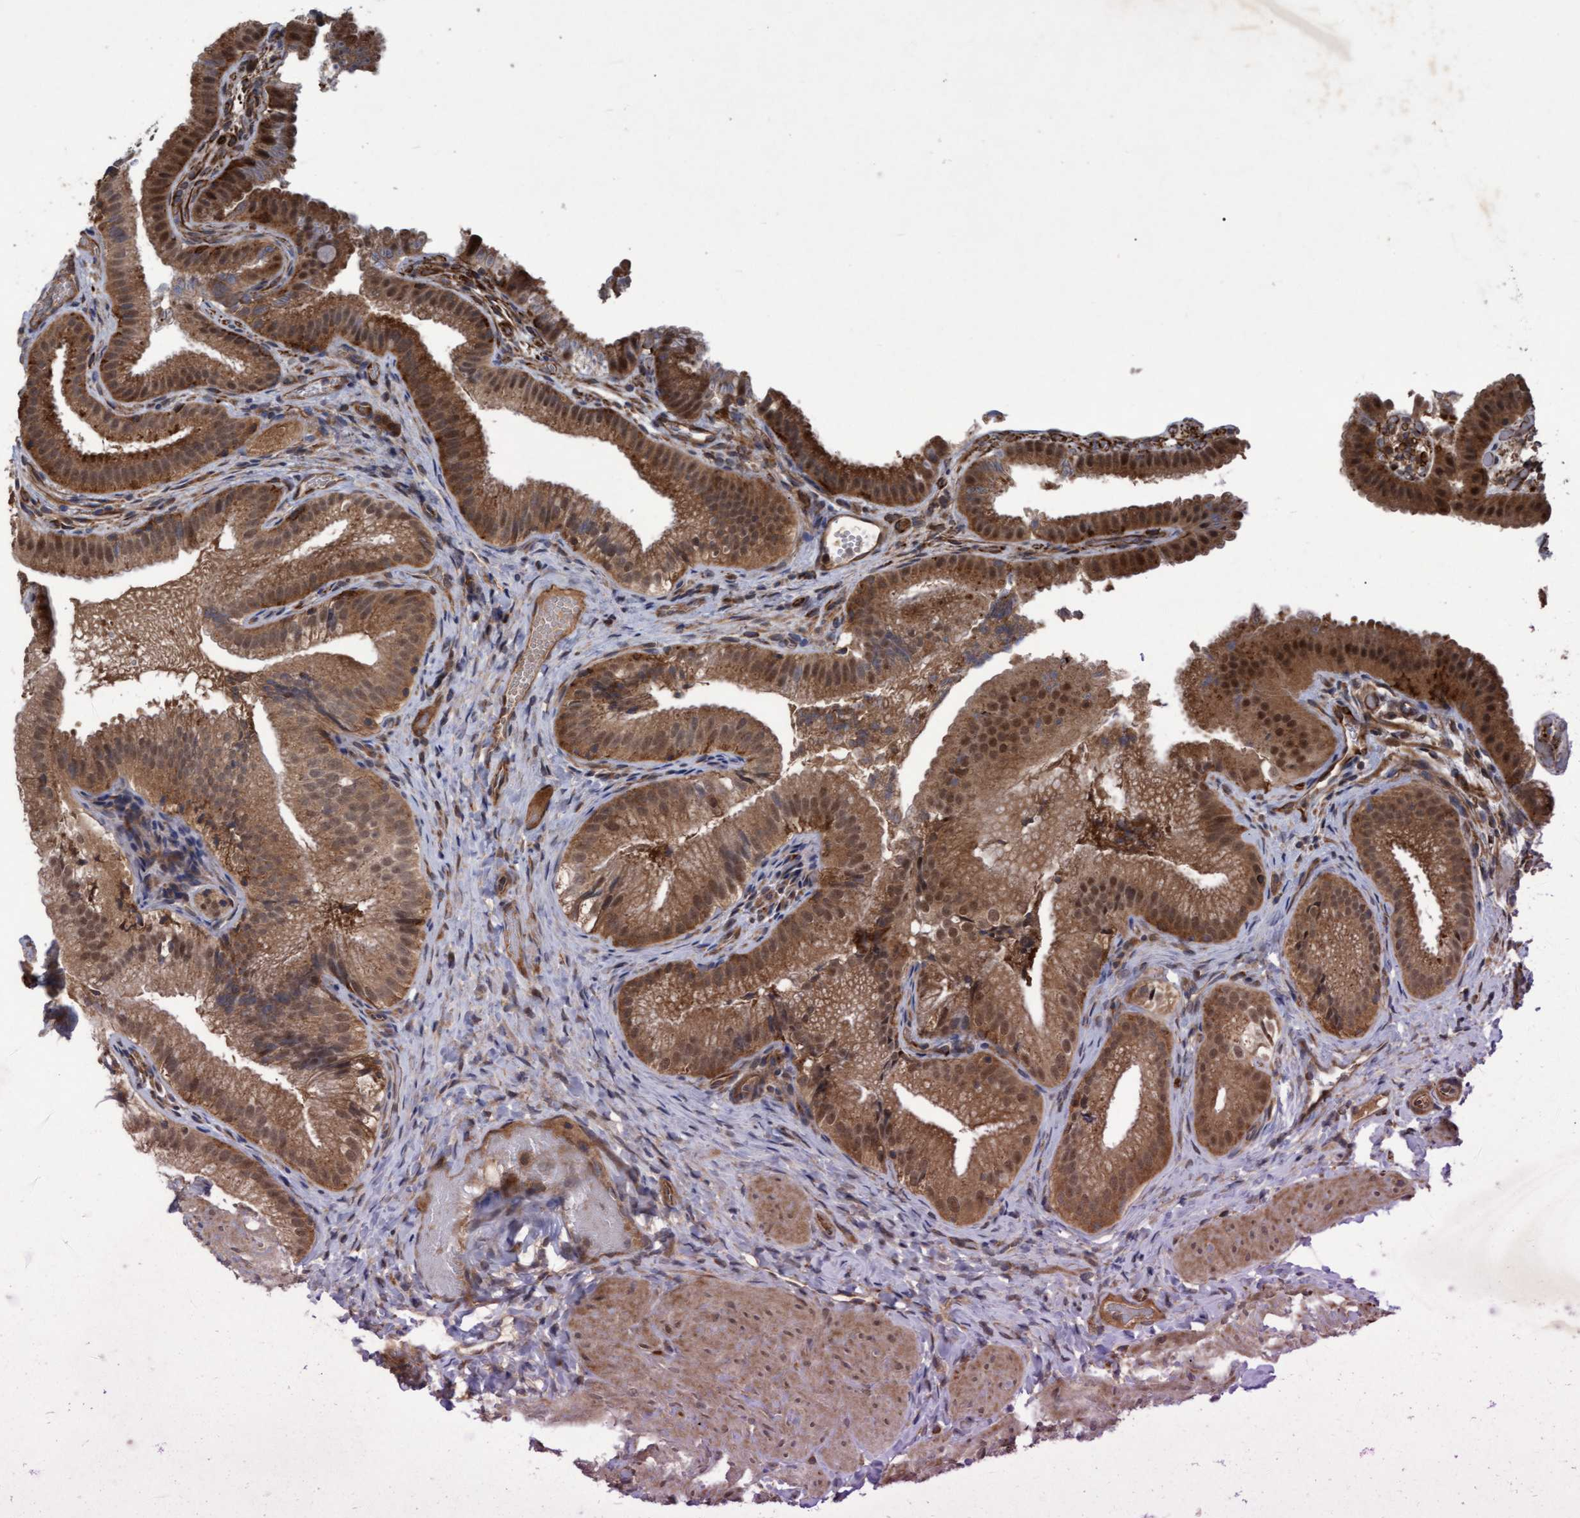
{"staining": {"intensity": "strong", "quantity": ">75%", "location": "cytoplasmic/membranous,nuclear"}, "tissue": "gallbladder", "cell_type": "Glandular cells", "image_type": "normal", "snomed": [{"axis": "morphology", "description": "Normal tissue, NOS"}, {"axis": "topography", "description": "Gallbladder"}], "caption": "Gallbladder stained with DAB immunohistochemistry (IHC) demonstrates high levels of strong cytoplasmic/membranous,nuclear expression in about >75% of glandular cells.", "gene": "PSMB6", "patient": {"sex": "female", "age": 30}}